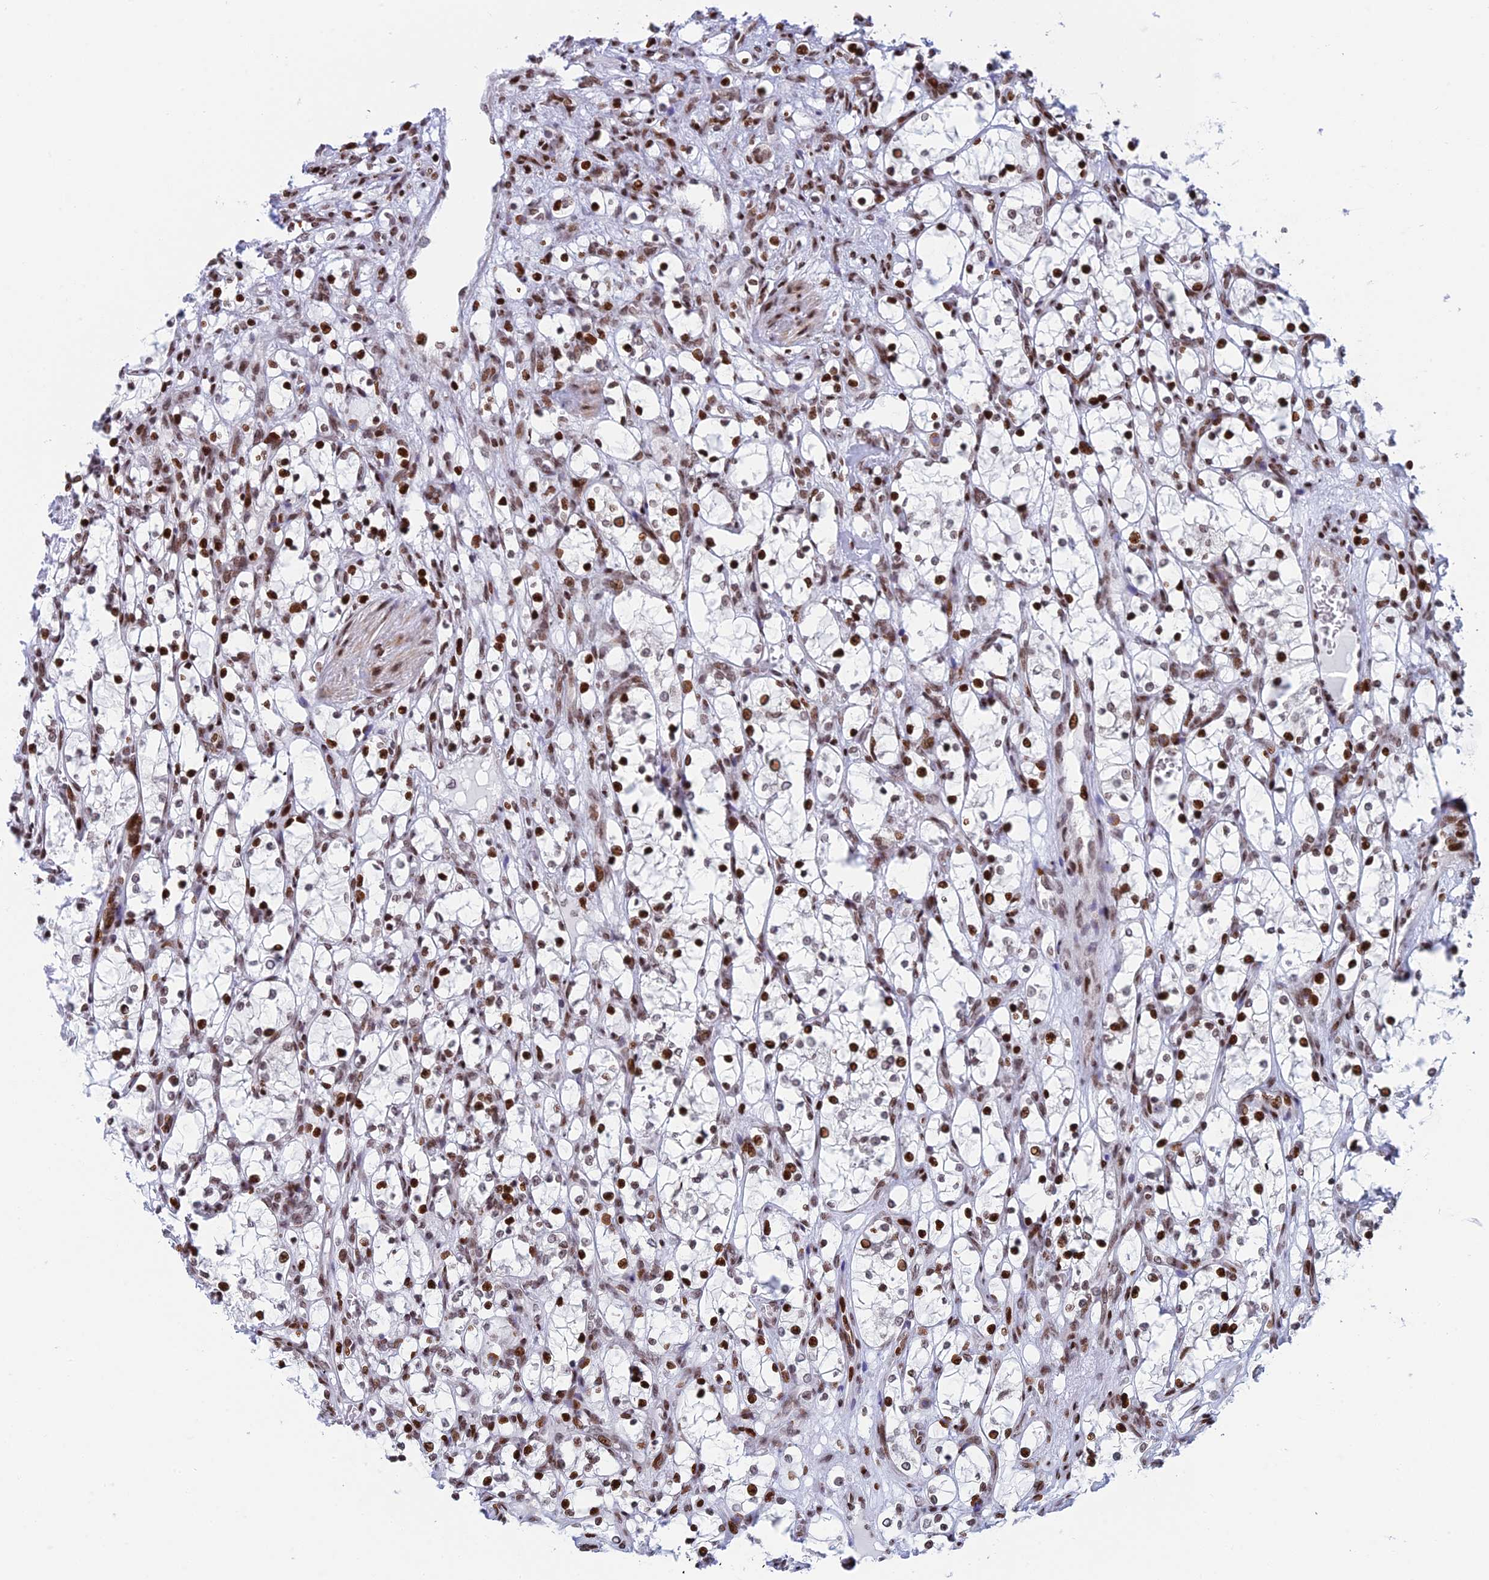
{"staining": {"intensity": "moderate", "quantity": ">75%", "location": "nuclear"}, "tissue": "renal cancer", "cell_type": "Tumor cells", "image_type": "cancer", "snomed": [{"axis": "morphology", "description": "Adenocarcinoma, NOS"}, {"axis": "topography", "description": "Kidney"}], "caption": "A micrograph of renal cancer (adenocarcinoma) stained for a protein shows moderate nuclear brown staining in tumor cells.", "gene": "RPAP1", "patient": {"sex": "female", "age": 69}}